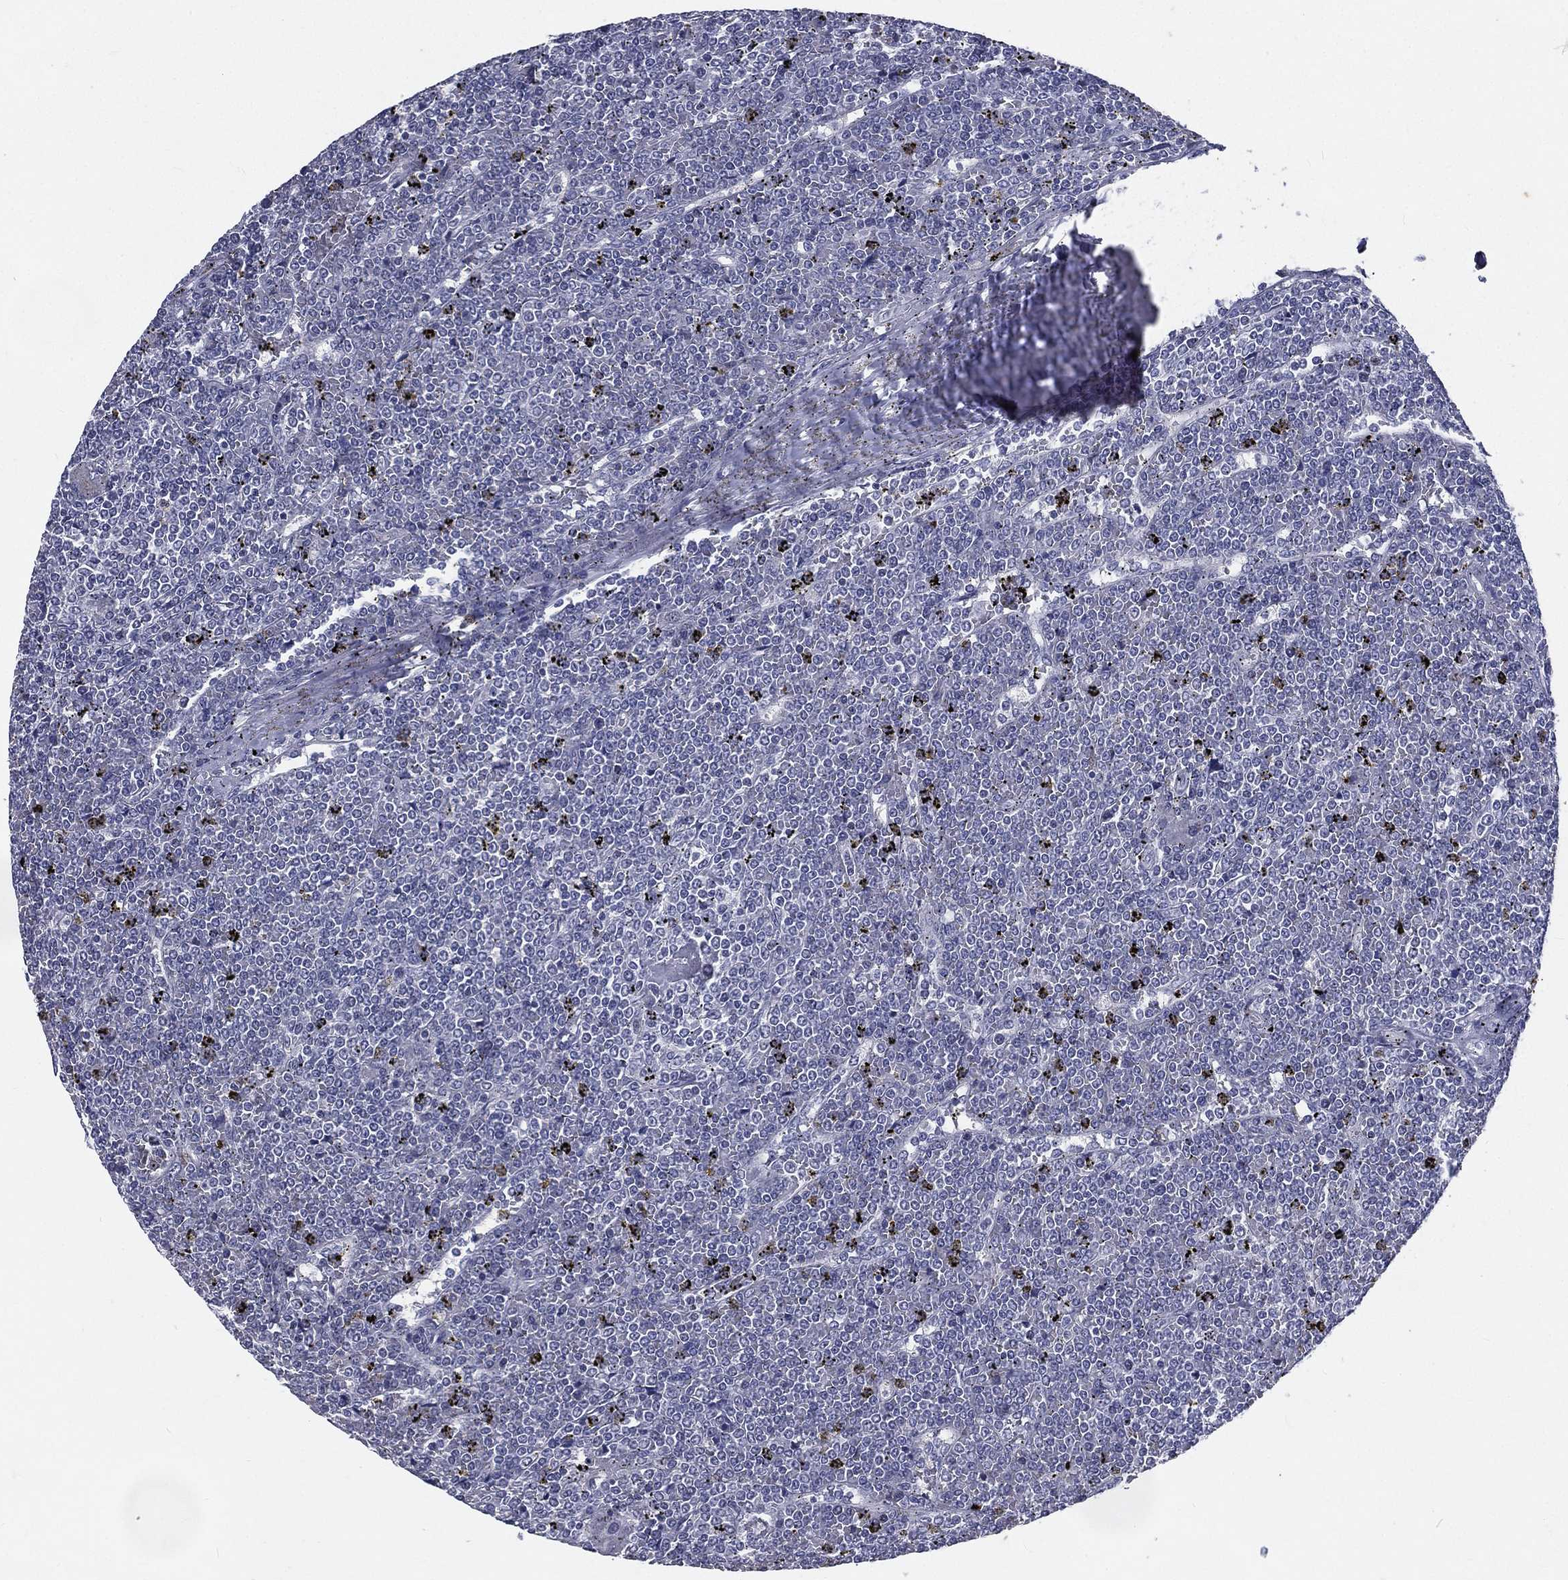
{"staining": {"intensity": "negative", "quantity": "none", "location": "none"}, "tissue": "lymphoma", "cell_type": "Tumor cells", "image_type": "cancer", "snomed": [{"axis": "morphology", "description": "Malignant lymphoma, non-Hodgkin's type, Low grade"}, {"axis": "topography", "description": "Spleen"}], "caption": "Low-grade malignant lymphoma, non-Hodgkin's type stained for a protein using IHC exhibits no positivity tumor cells.", "gene": "IFT27", "patient": {"sex": "female", "age": 19}}